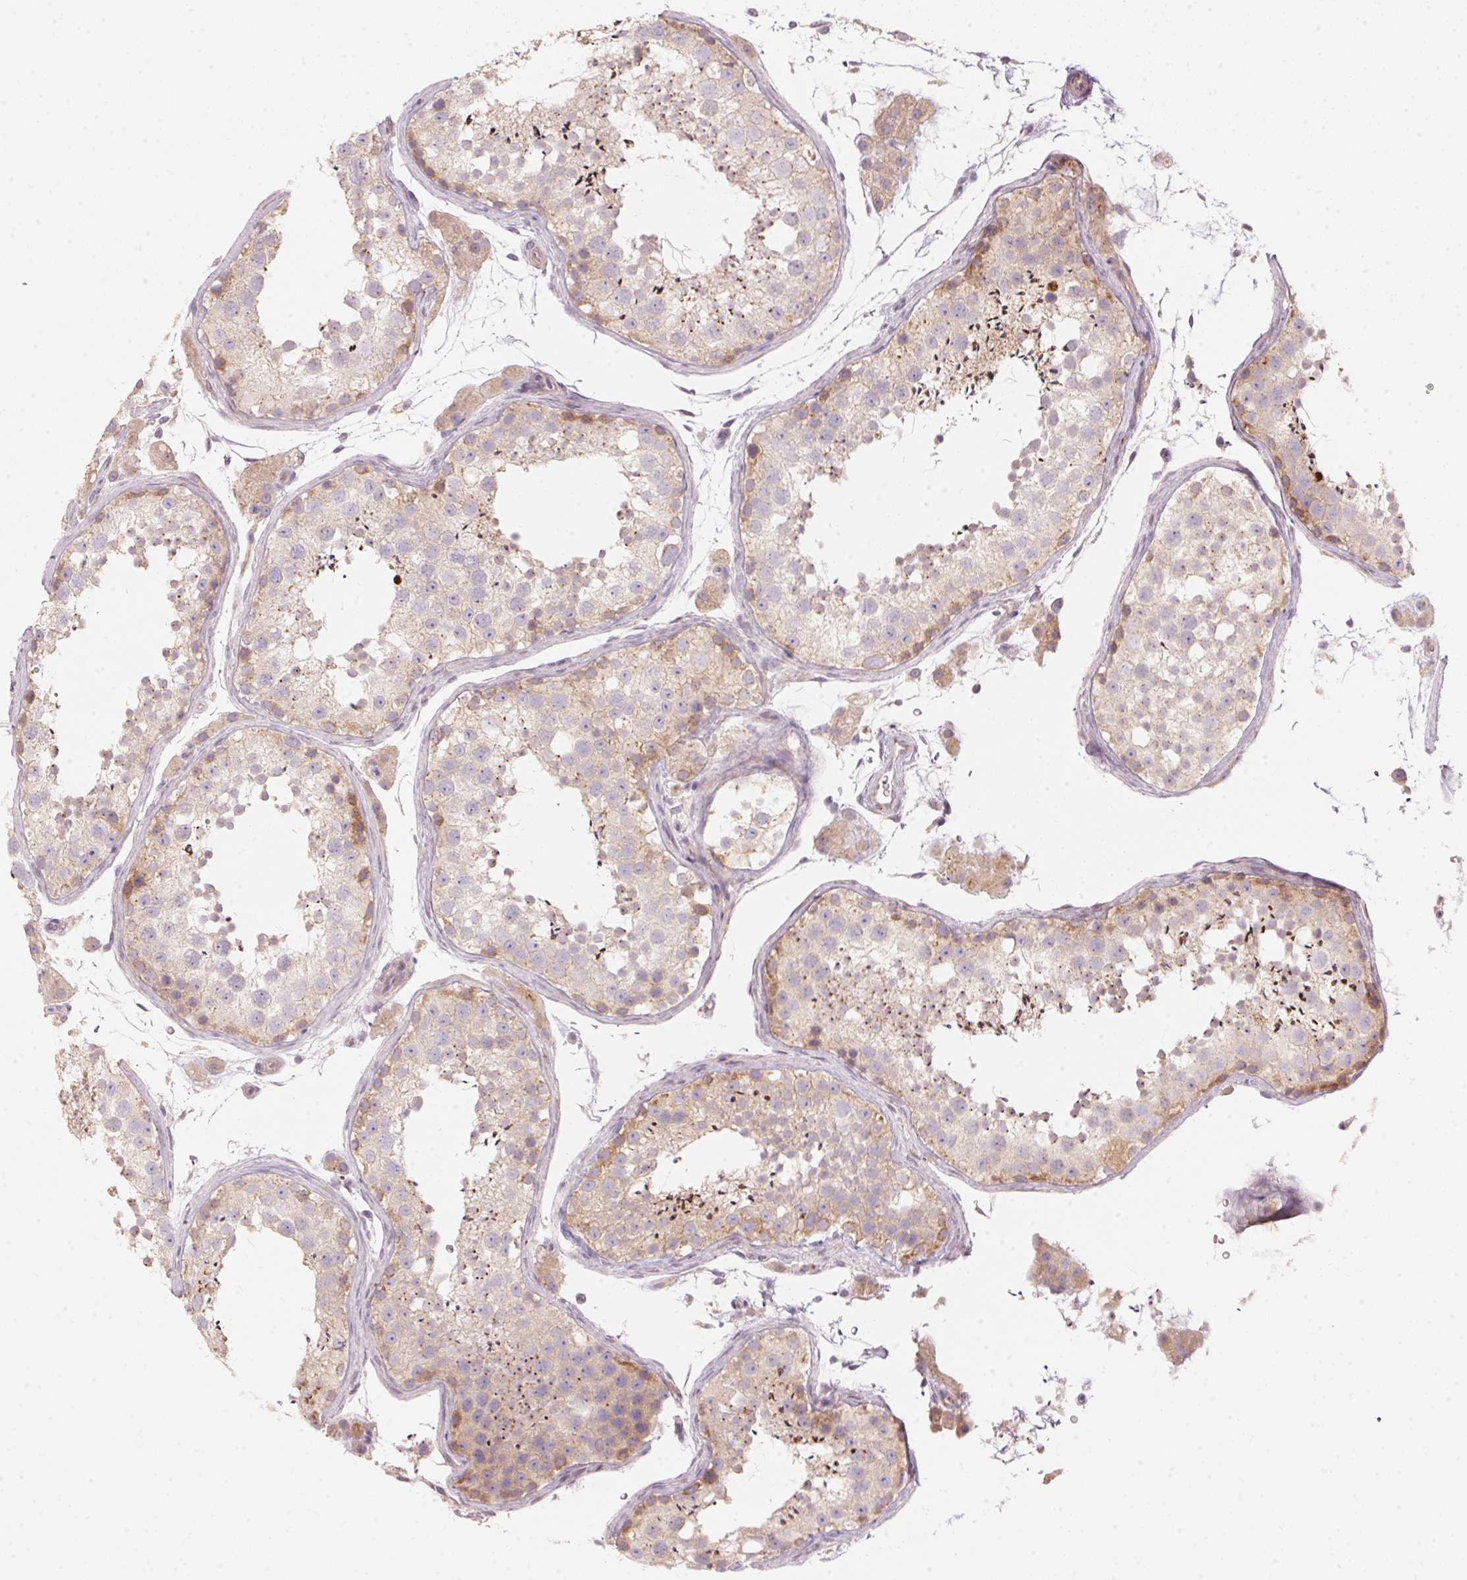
{"staining": {"intensity": "weak", "quantity": "<25%", "location": "cytoplasmic/membranous"}, "tissue": "testis", "cell_type": "Cells in seminiferous ducts", "image_type": "normal", "snomed": [{"axis": "morphology", "description": "Normal tissue, NOS"}, {"axis": "topography", "description": "Testis"}], "caption": "Micrograph shows no significant protein staining in cells in seminiferous ducts of normal testis. (Brightfield microscopy of DAB immunohistochemistry at high magnification).", "gene": "BLOC1S2", "patient": {"sex": "male", "age": 41}}